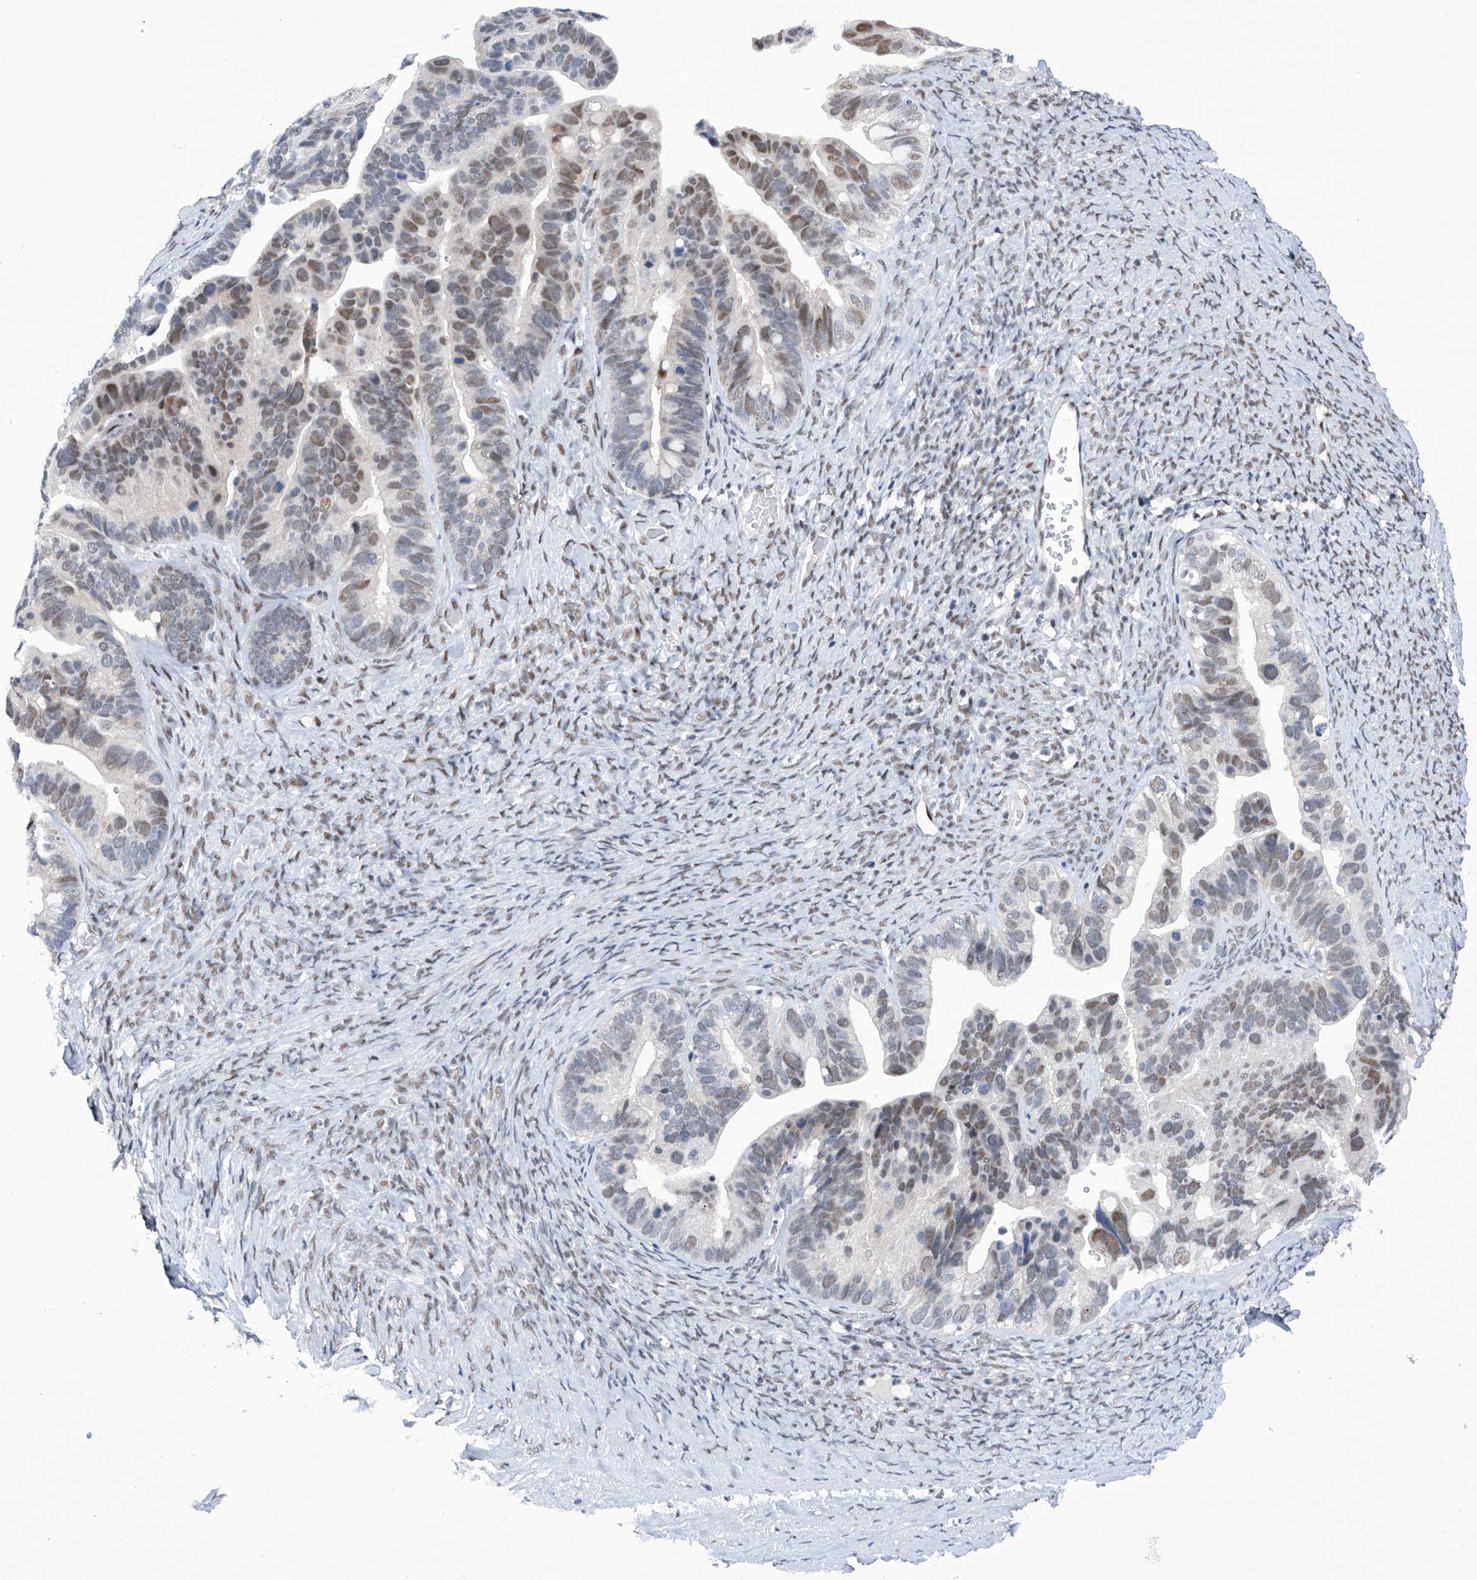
{"staining": {"intensity": "weak", "quantity": "25%-75%", "location": "nuclear"}, "tissue": "ovarian cancer", "cell_type": "Tumor cells", "image_type": "cancer", "snomed": [{"axis": "morphology", "description": "Cystadenocarcinoma, serous, NOS"}, {"axis": "topography", "description": "Ovary"}], "caption": "The histopathology image demonstrates a brown stain indicating the presence of a protein in the nuclear of tumor cells in ovarian cancer.", "gene": "RAD54L", "patient": {"sex": "female", "age": 56}}